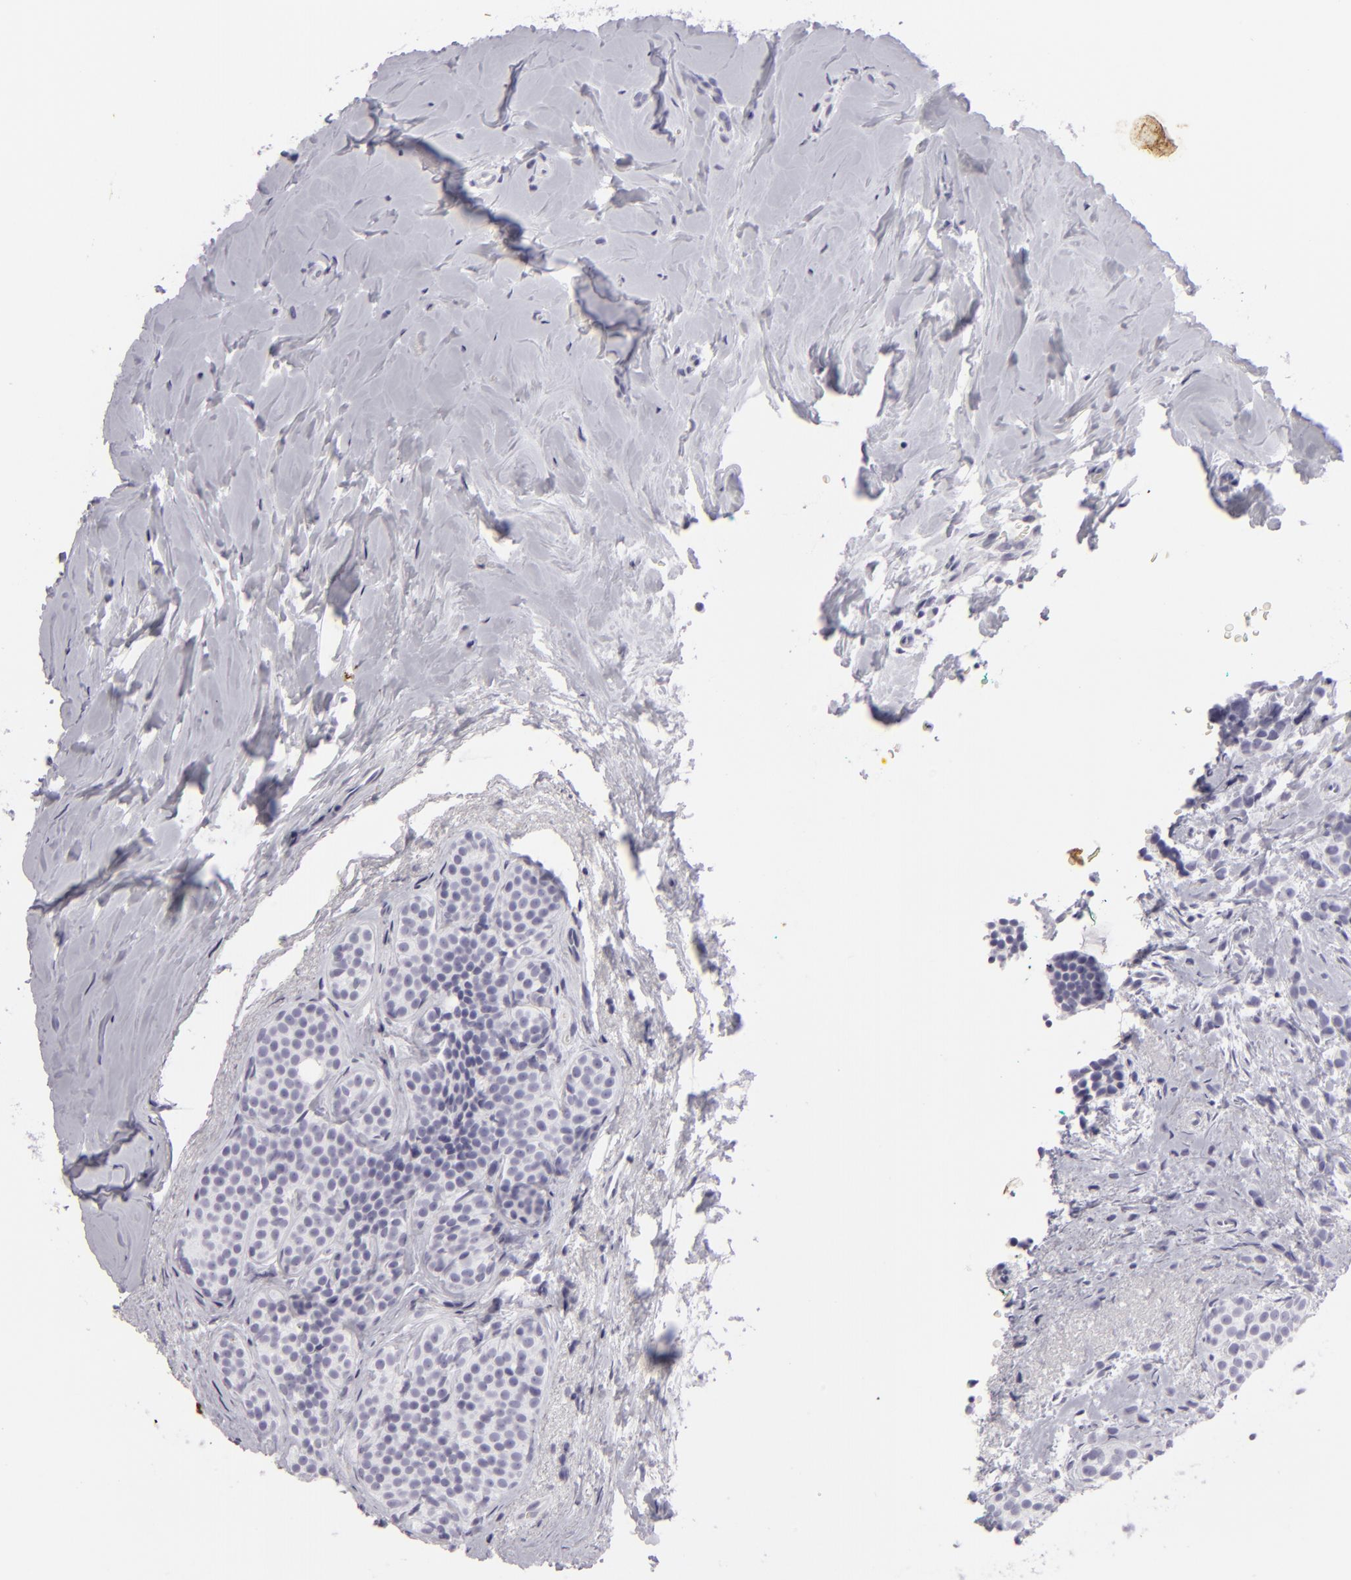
{"staining": {"intensity": "negative", "quantity": "none", "location": "none"}, "tissue": "breast cancer", "cell_type": "Tumor cells", "image_type": "cancer", "snomed": [{"axis": "morphology", "description": "Lobular carcinoma"}, {"axis": "topography", "description": "Breast"}], "caption": "Immunohistochemistry histopathology image of breast cancer (lobular carcinoma) stained for a protein (brown), which displays no expression in tumor cells.", "gene": "KRT1", "patient": {"sex": "female", "age": 64}}